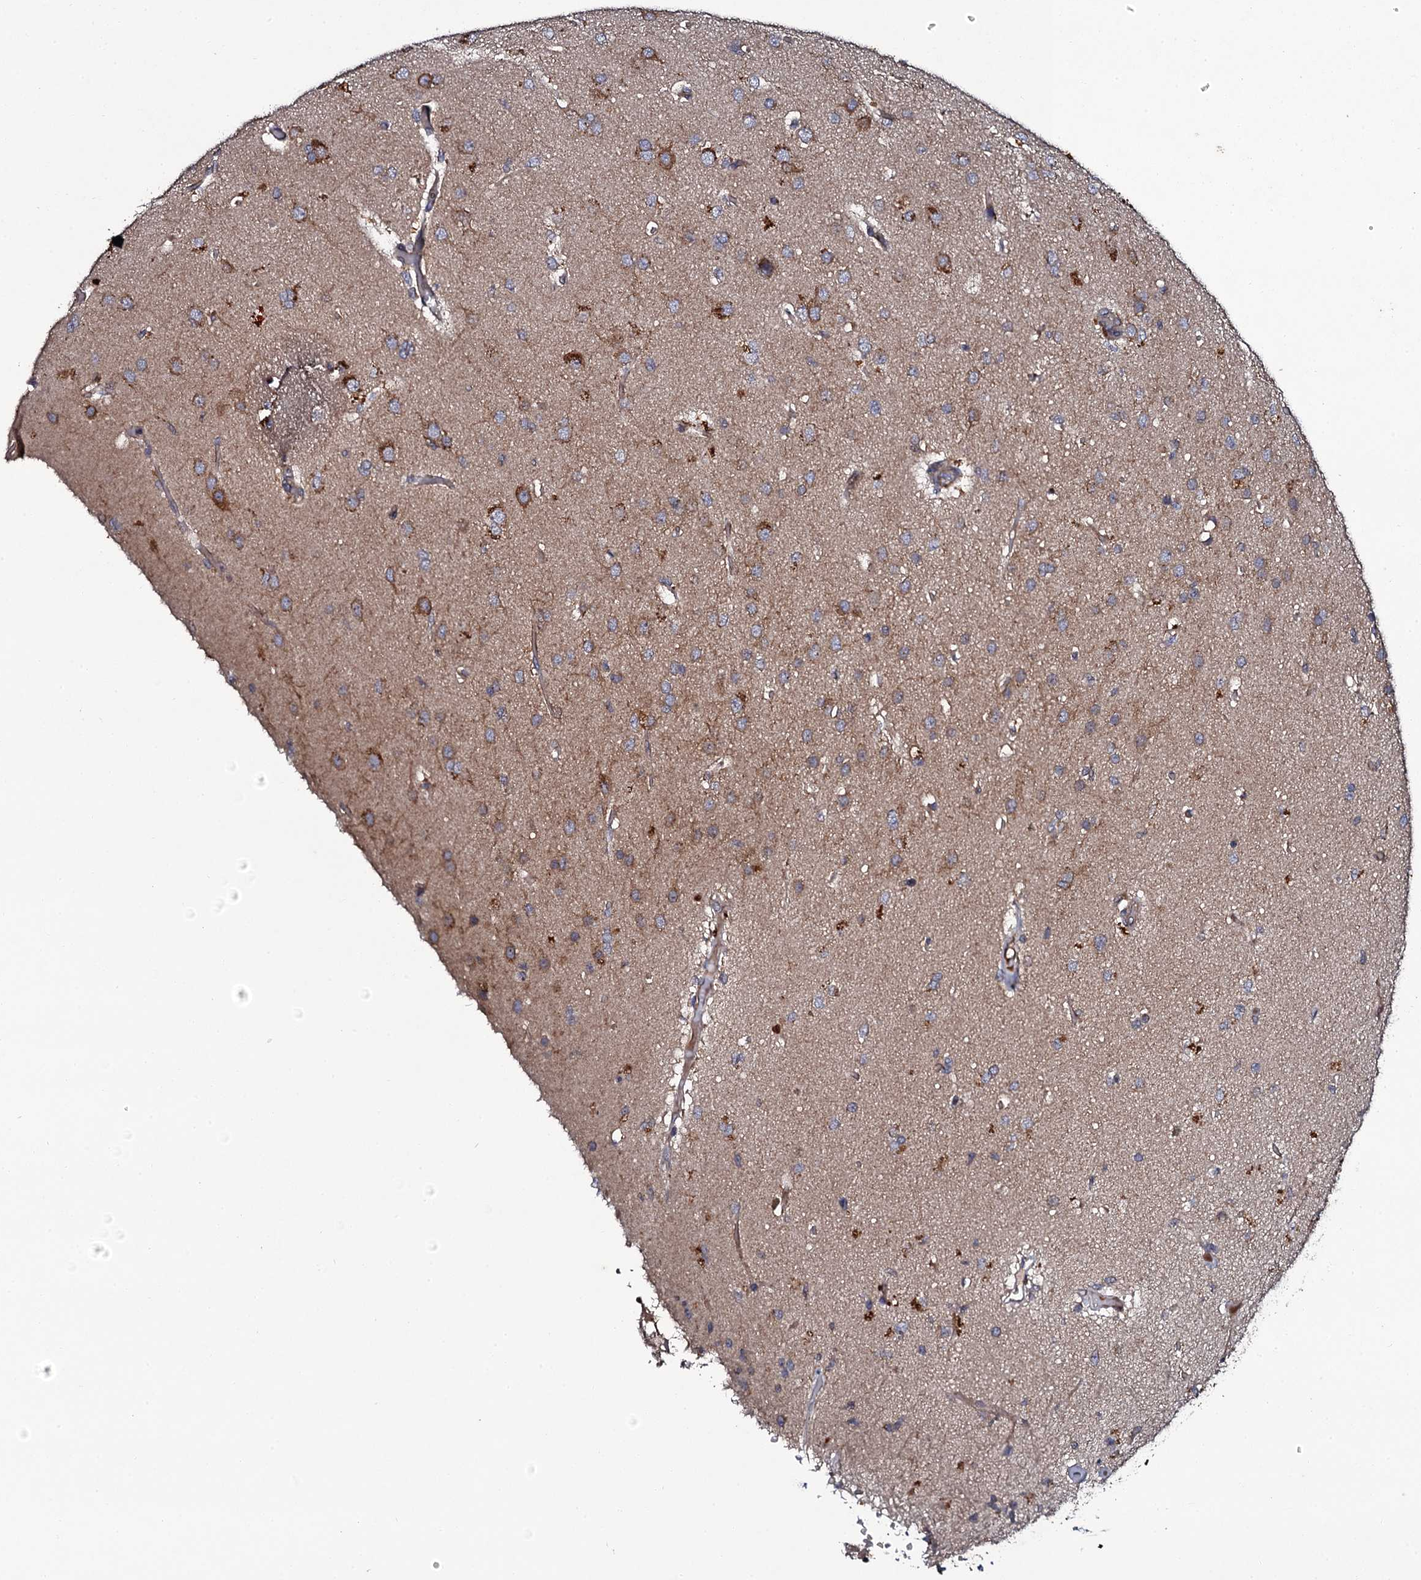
{"staining": {"intensity": "moderate", "quantity": "<25%", "location": "cytoplasmic/membranous"}, "tissue": "glioma", "cell_type": "Tumor cells", "image_type": "cancer", "snomed": [{"axis": "morphology", "description": "Glioma, malignant, High grade"}, {"axis": "topography", "description": "Brain"}], "caption": "A brown stain labels moderate cytoplasmic/membranous staining of a protein in high-grade glioma (malignant) tumor cells.", "gene": "LRRC28", "patient": {"sex": "female", "age": 74}}